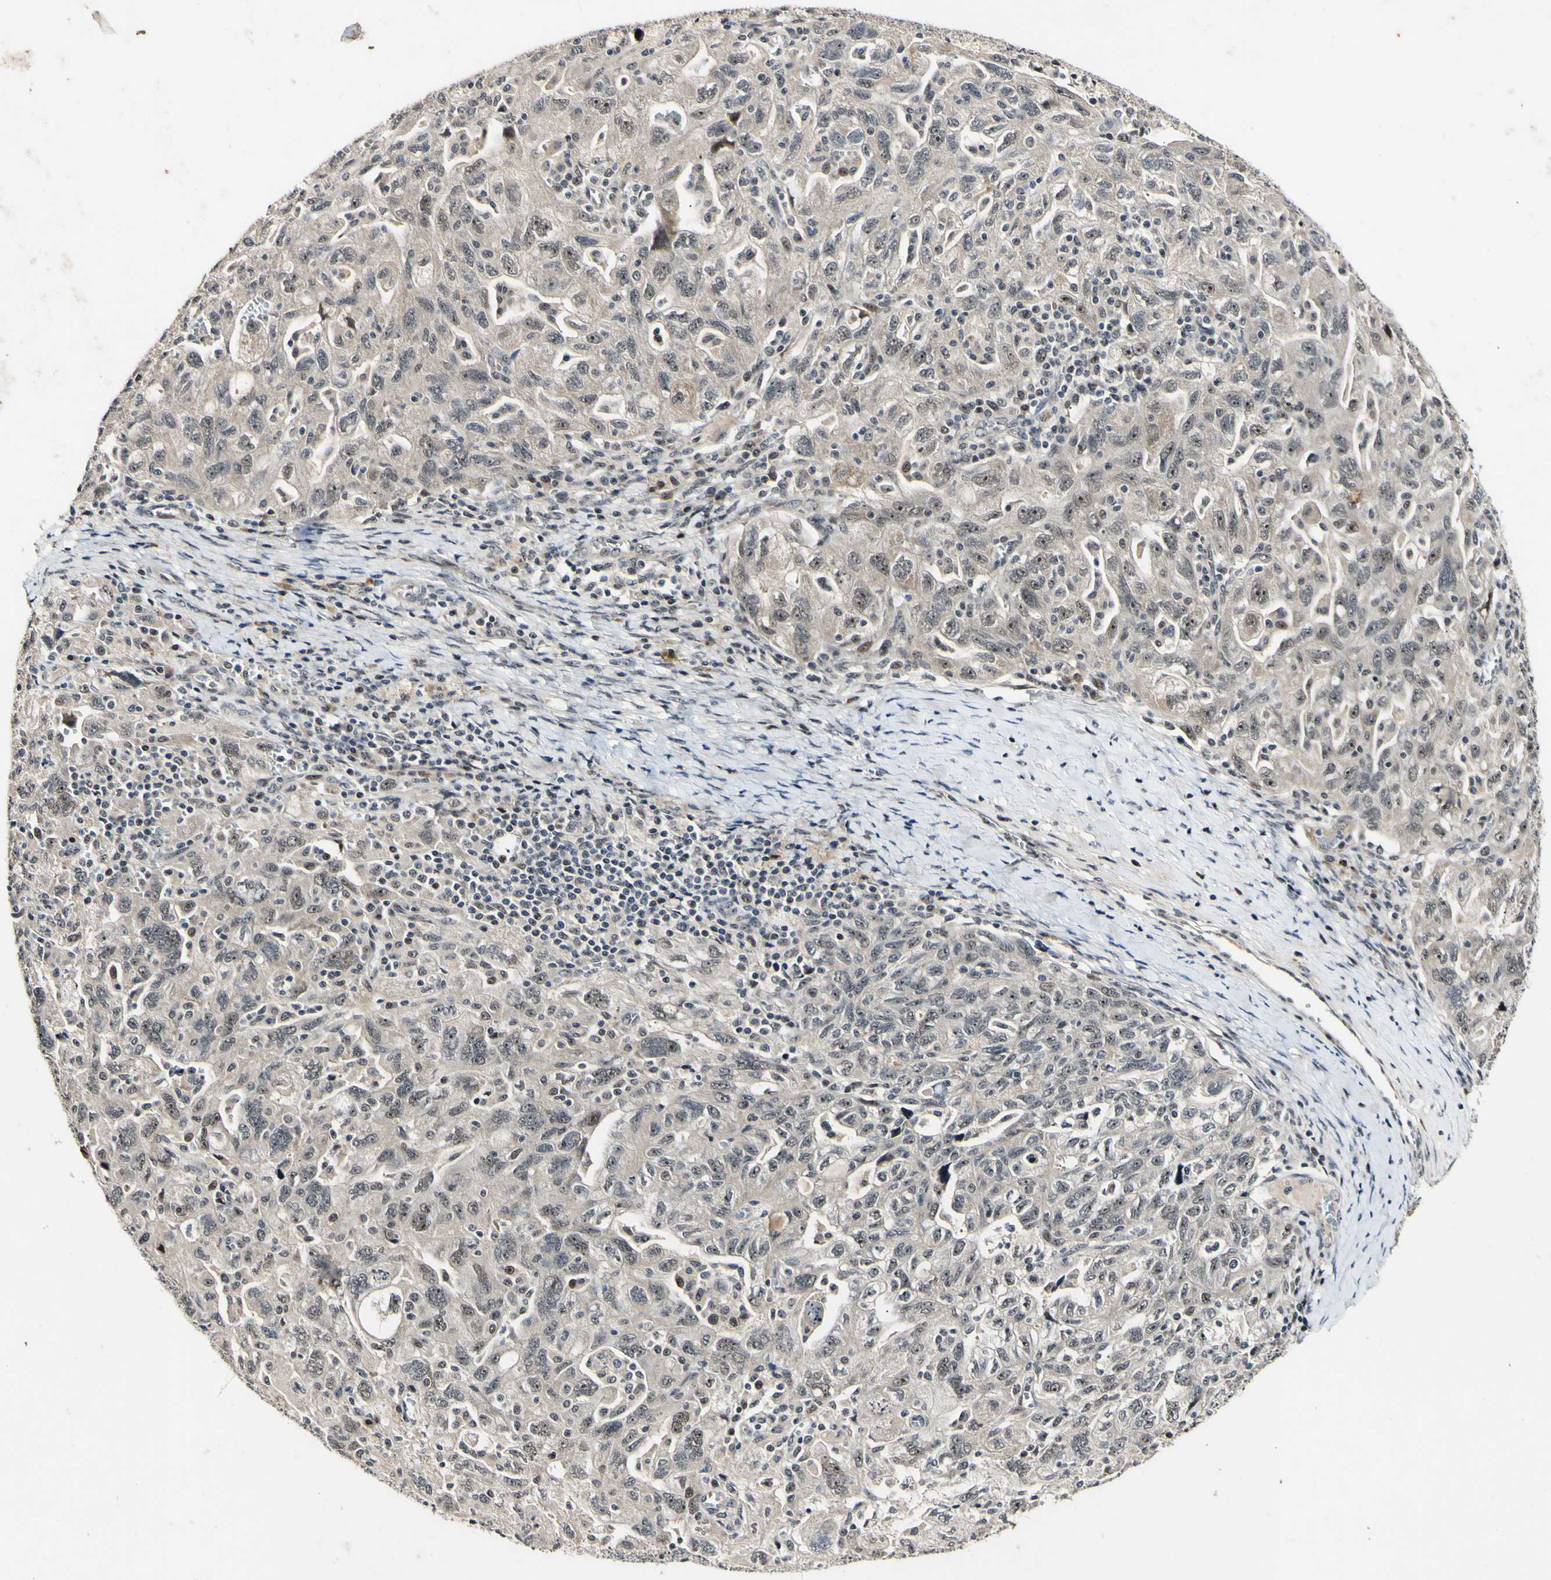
{"staining": {"intensity": "weak", "quantity": ">75%", "location": "cytoplasmic/membranous"}, "tissue": "ovarian cancer", "cell_type": "Tumor cells", "image_type": "cancer", "snomed": [{"axis": "morphology", "description": "Carcinoma, NOS"}, {"axis": "morphology", "description": "Cystadenocarcinoma, serous, NOS"}, {"axis": "topography", "description": "Ovary"}], "caption": "There is low levels of weak cytoplasmic/membranous expression in tumor cells of ovarian carcinoma, as demonstrated by immunohistochemical staining (brown color).", "gene": "POLR2F", "patient": {"sex": "female", "age": 69}}